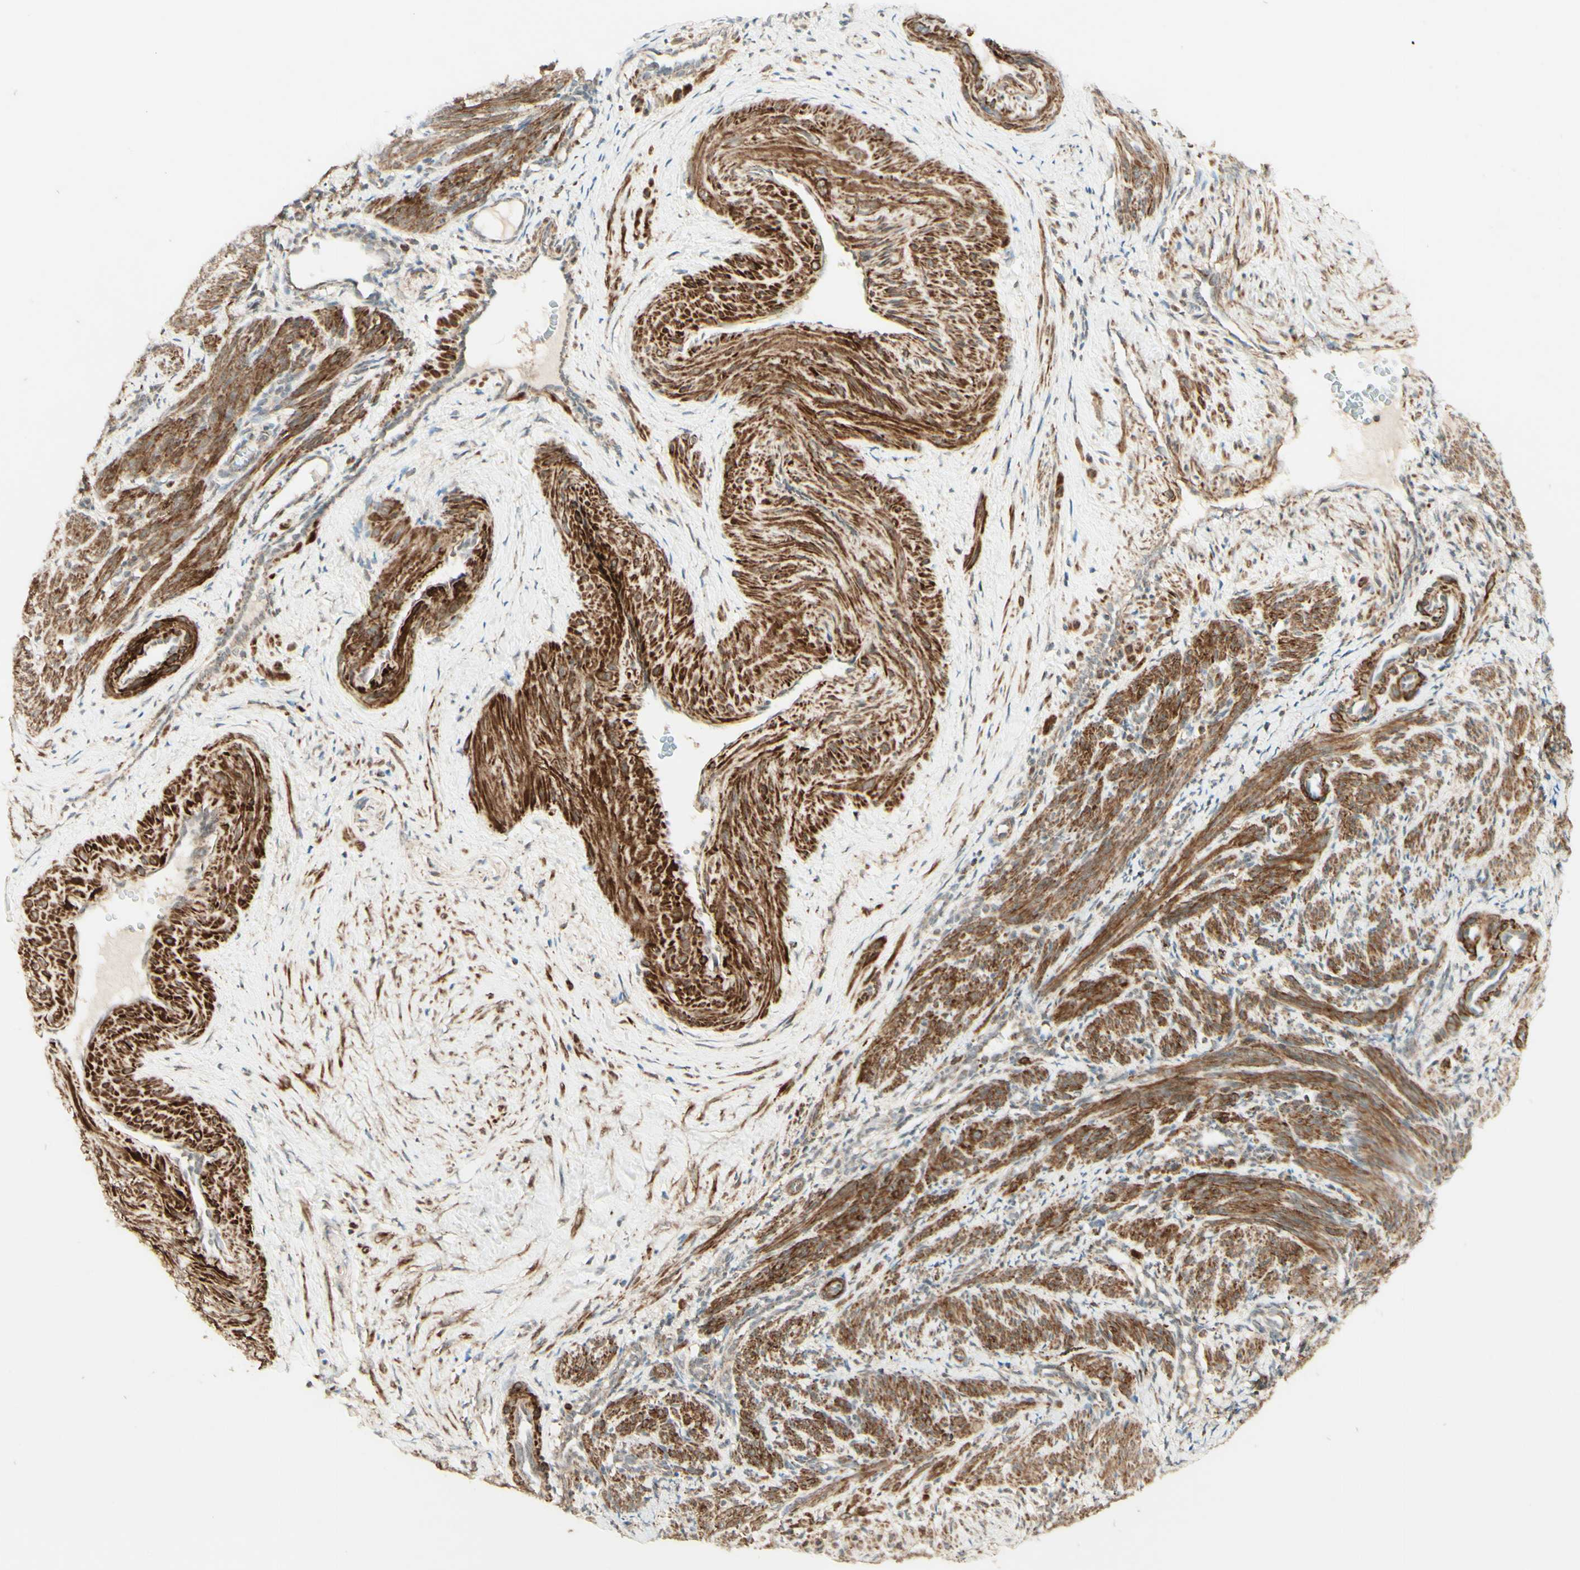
{"staining": {"intensity": "strong", "quantity": ">75%", "location": "cytoplasmic/membranous"}, "tissue": "smooth muscle", "cell_type": "Smooth muscle cells", "image_type": "normal", "snomed": [{"axis": "morphology", "description": "Normal tissue, NOS"}, {"axis": "topography", "description": "Endometrium"}], "caption": "The image demonstrates staining of benign smooth muscle, revealing strong cytoplasmic/membranous protein expression (brown color) within smooth muscle cells. (DAB IHC with brightfield microscopy, high magnification).", "gene": "DHRS3", "patient": {"sex": "female", "age": 33}}